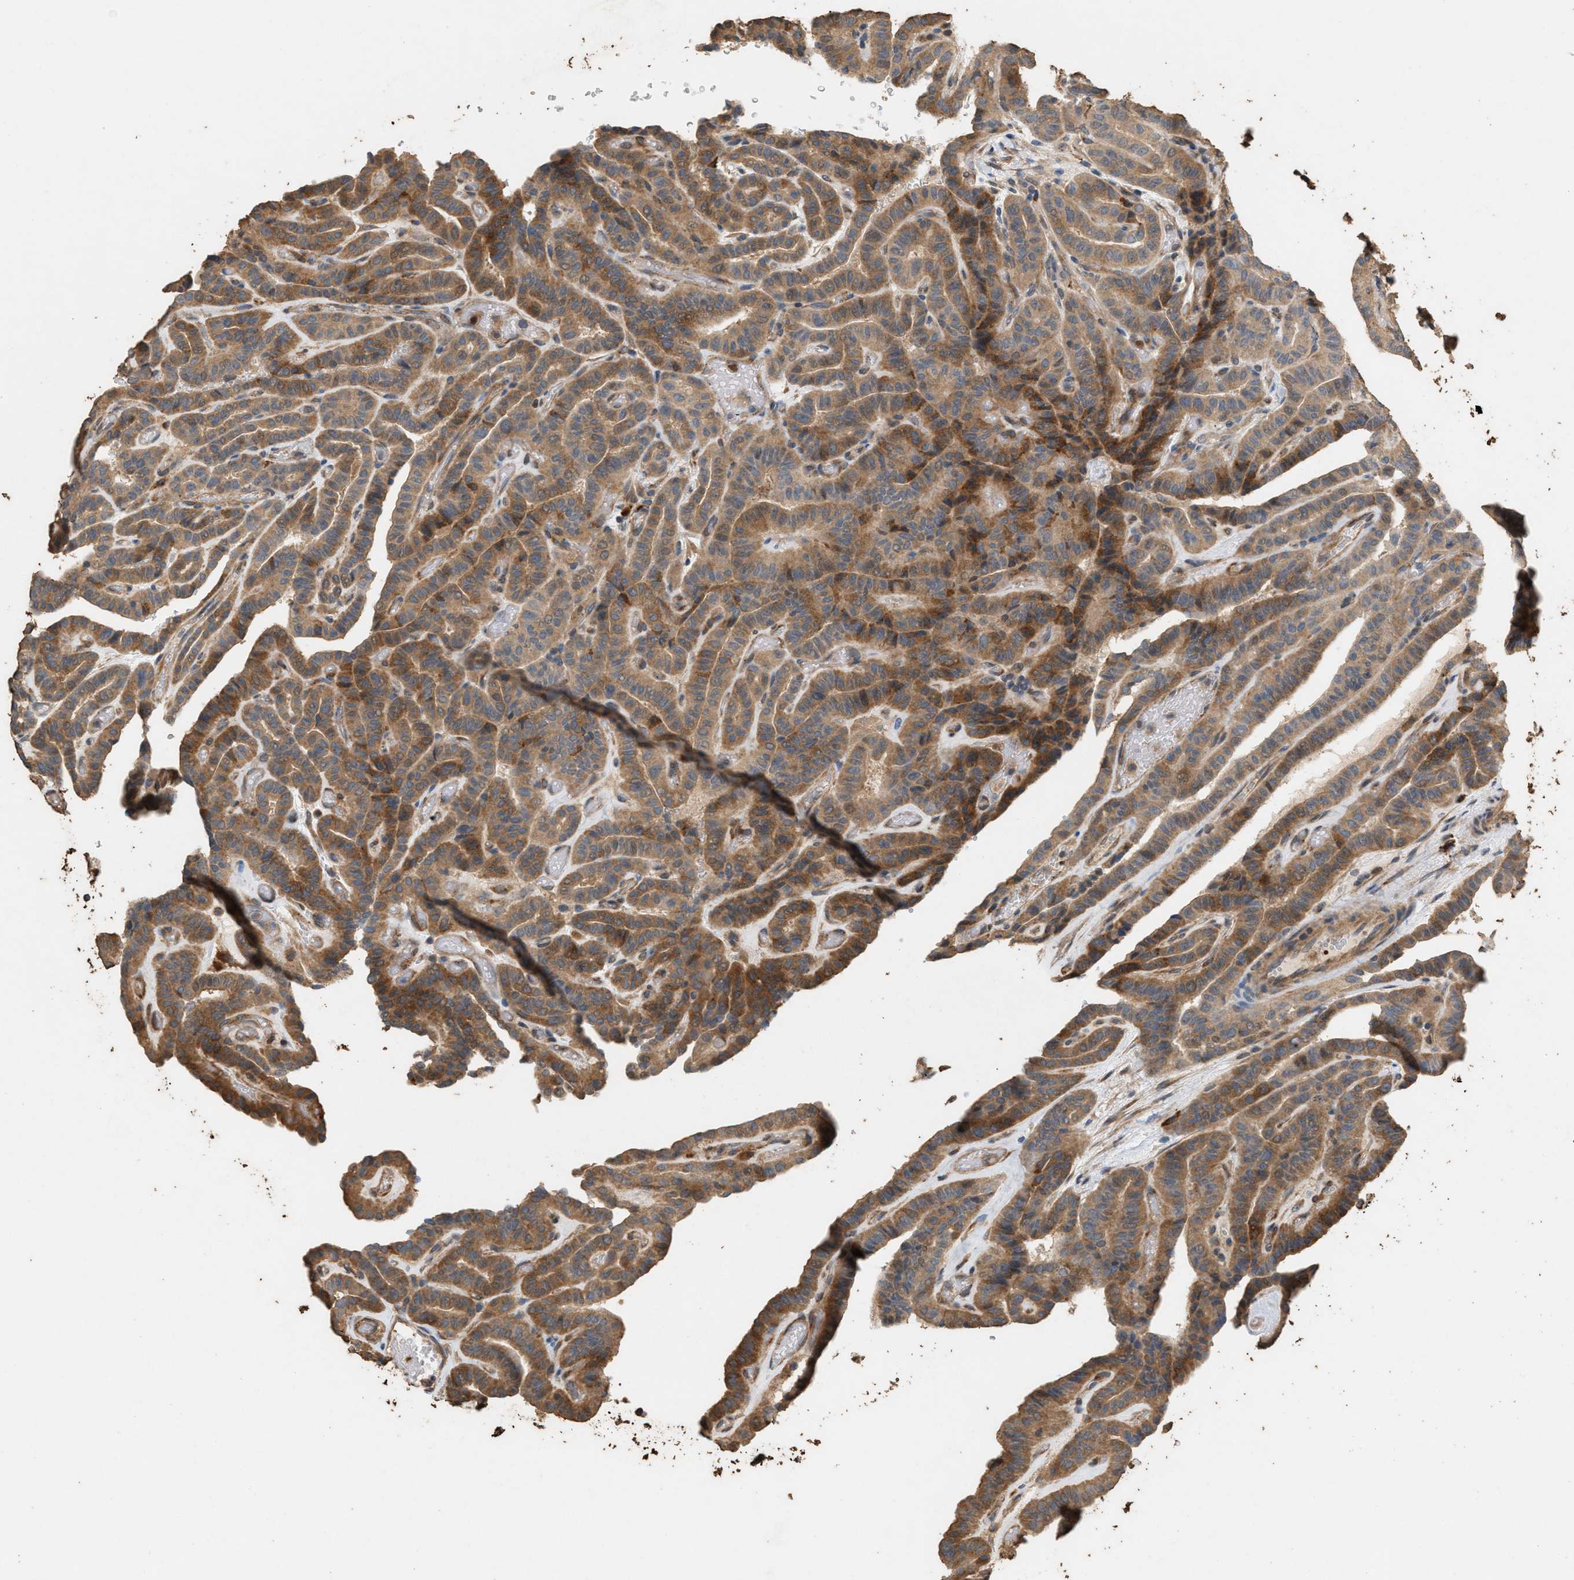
{"staining": {"intensity": "moderate", "quantity": ">75%", "location": "cytoplasmic/membranous"}, "tissue": "thyroid cancer", "cell_type": "Tumor cells", "image_type": "cancer", "snomed": [{"axis": "morphology", "description": "Papillary adenocarcinoma, NOS"}, {"axis": "topography", "description": "Thyroid gland"}], "caption": "Human thyroid papillary adenocarcinoma stained for a protein (brown) demonstrates moderate cytoplasmic/membranous positive positivity in approximately >75% of tumor cells.", "gene": "DCAF7", "patient": {"sex": "male", "age": 77}}